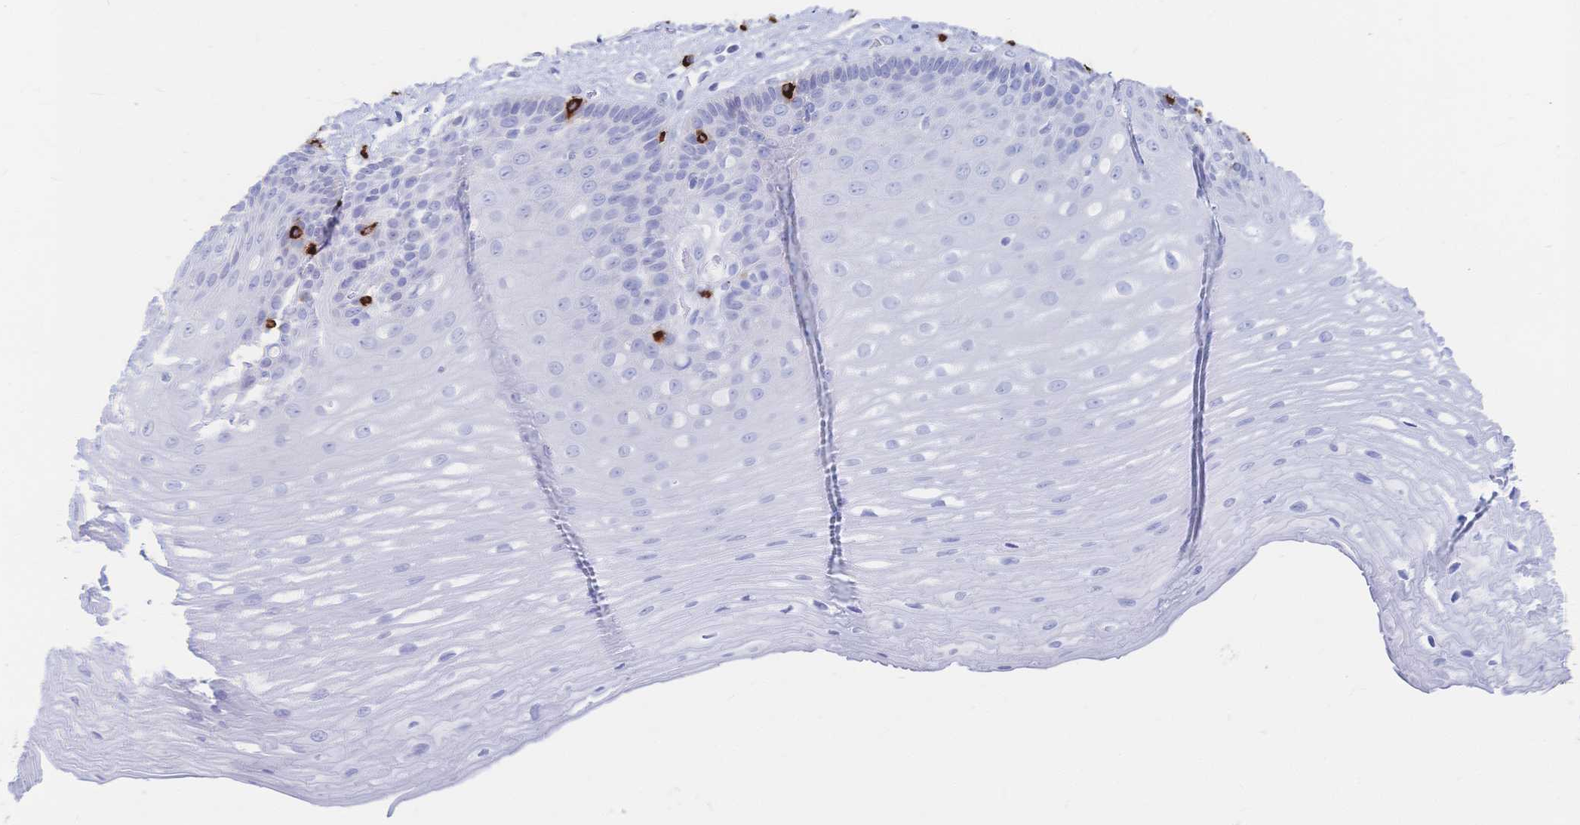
{"staining": {"intensity": "negative", "quantity": "none", "location": "none"}, "tissue": "esophagus", "cell_type": "Squamous epithelial cells", "image_type": "normal", "snomed": [{"axis": "morphology", "description": "Normal tissue, NOS"}, {"axis": "topography", "description": "Esophagus"}], "caption": "Squamous epithelial cells show no significant staining in unremarkable esophagus. (DAB (3,3'-diaminobenzidine) immunohistochemistry (IHC), high magnification).", "gene": "IL2RB", "patient": {"sex": "male", "age": 62}}